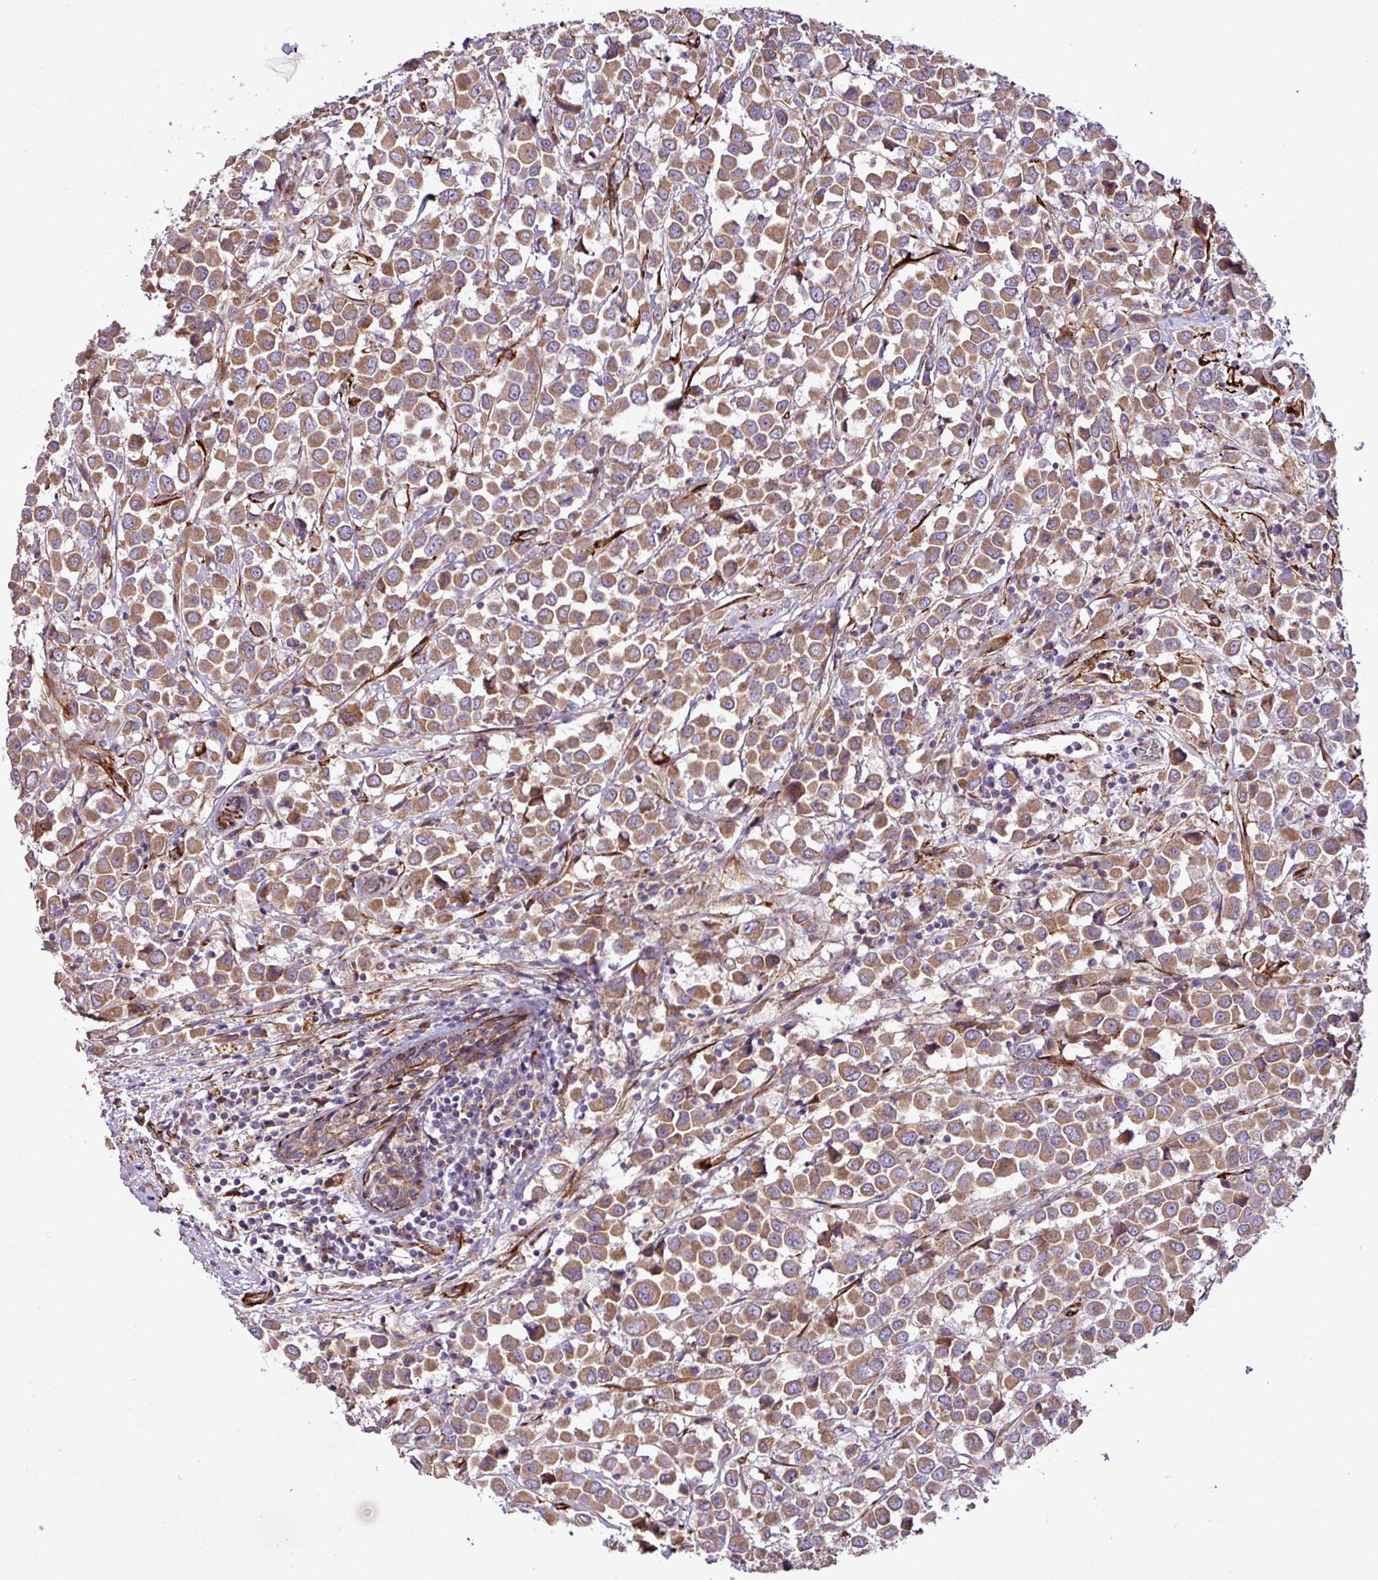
{"staining": {"intensity": "moderate", "quantity": ">75%", "location": "cytoplasmic/membranous"}, "tissue": "breast cancer", "cell_type": "Tumor cells", "image_type": "cancer", "snomed": [{"axis": "morphology", "description": "Duct carcinoma"}, {"axis": "topography", "description": "Breast"}], "caption": "Immunohistochemical staining of human intraductal carcinoma (breast) reveals medium levels of moderate cytoplasmic/membranous expression in approximately >75% of tumor cells.", "gene": "FAM47E", "patient": {"sex": "female", "age": 61}}